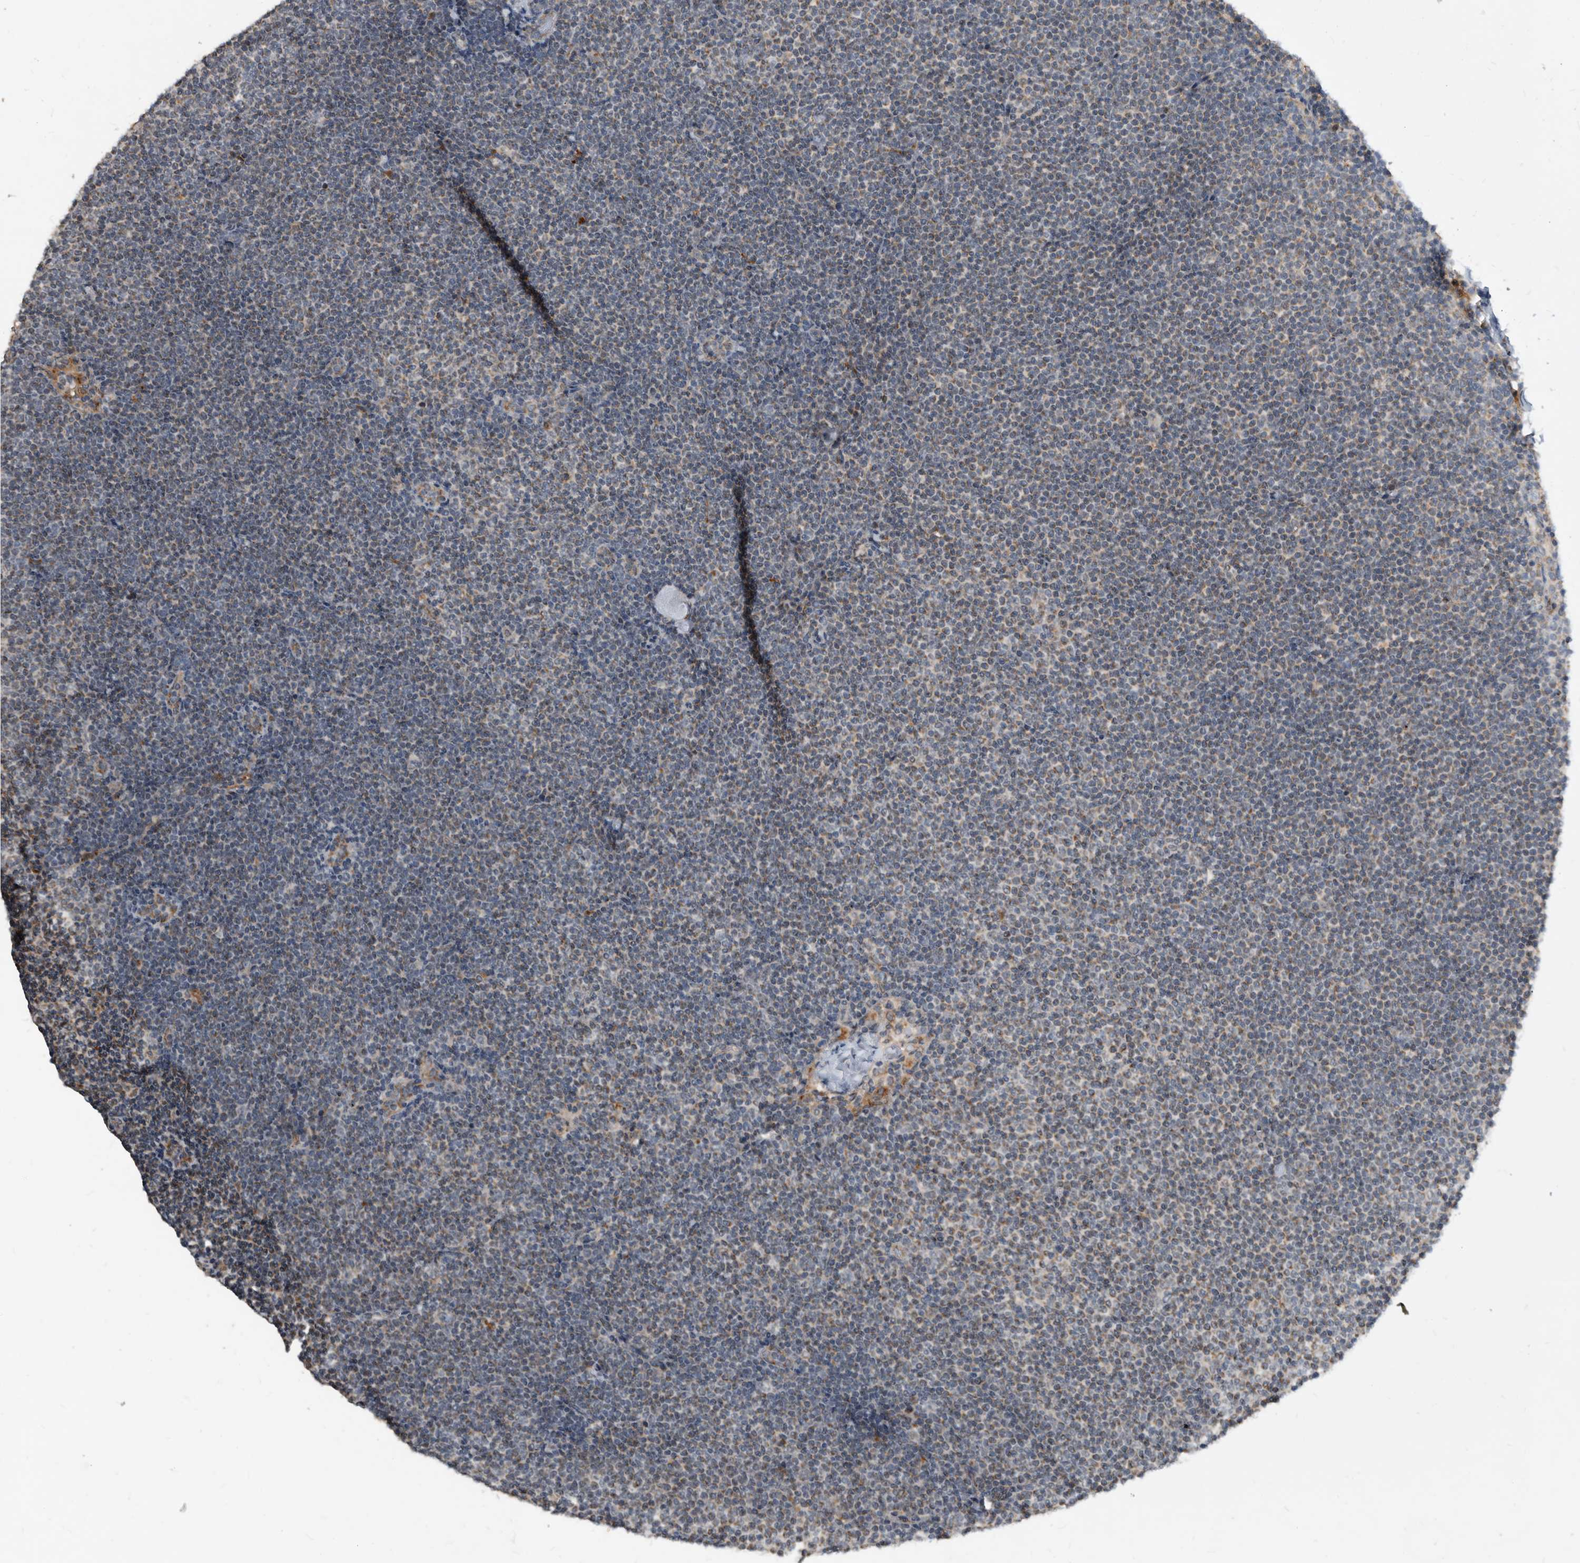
{"staining": {"intensity": "weak", "quantity": "25%-75%", "location": "cytoplasmic/membranous"}, "tissue": "lymphoma", "cell_type": "Tumor cells", "image_type": "cancer", "snomed": [{"axis": "morphology", "description": "Malignant lymphoma, non-Hodgkin's type, Low grade"}, {"axis": "topography", "description": "Lymph node"}], "caption": "Tumor cells show low levels of weak cytoplasmic/membranous positivity in about 25%-75% of cells in lymphoma.", "gene": "PI15", "patient": {"sex": "female", "age": 53}}